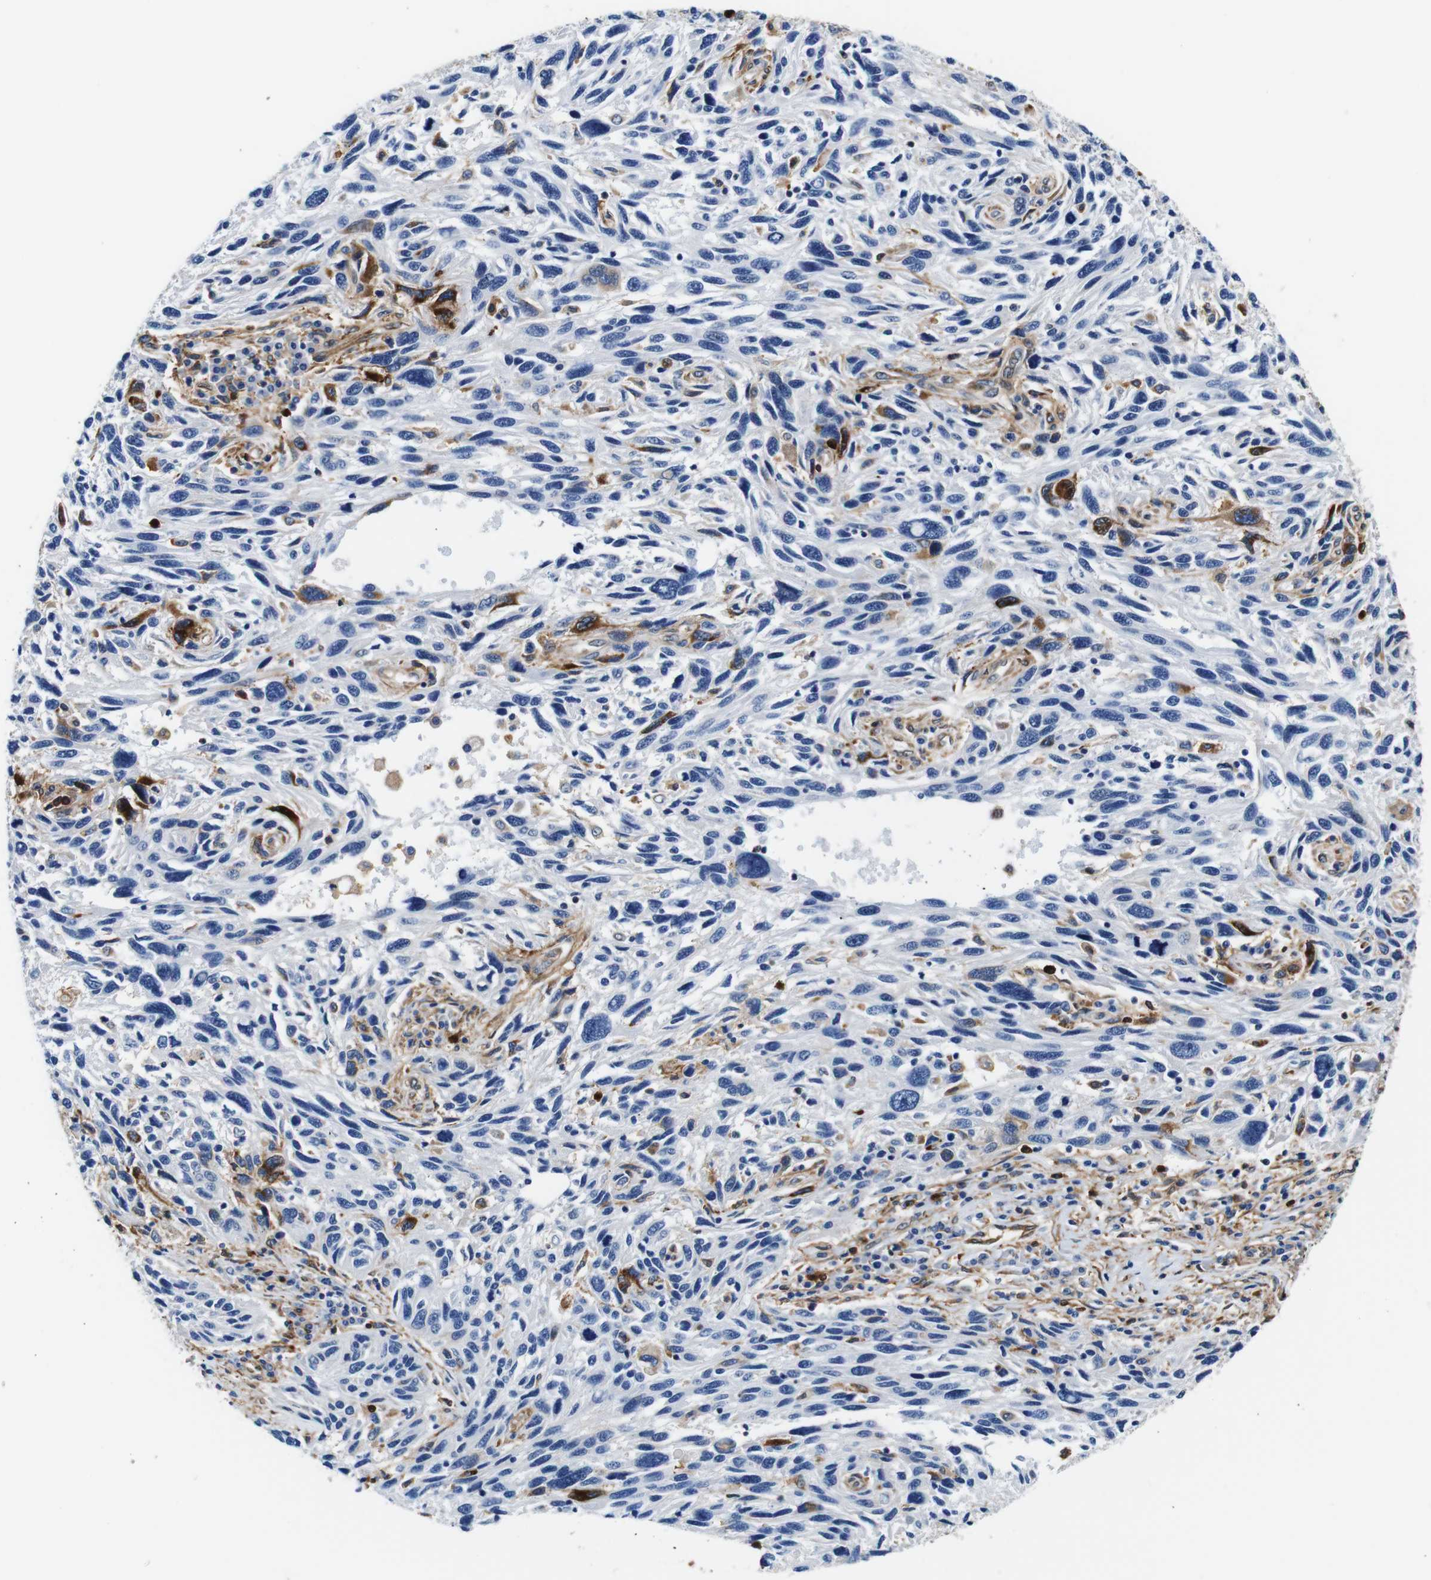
{"staining": {"intensity": "negative", "quantity": "none", "location": "none"}, "tissue": "melanoma", "cell_type": "Tumor cells", "image_type": "cancer", "snomed": [{"axis": "morphology", "description": "Malignant melanoma, NOS"}, {"axis": "topography", "description": "Skin"}], "caption": "This is an immunohistochemistry photomicrograph of human malignant melanoma. There is no positivity in tumor cells.", "gene": "ANXA1", "patient": {"sex": "male", "age": 53}}